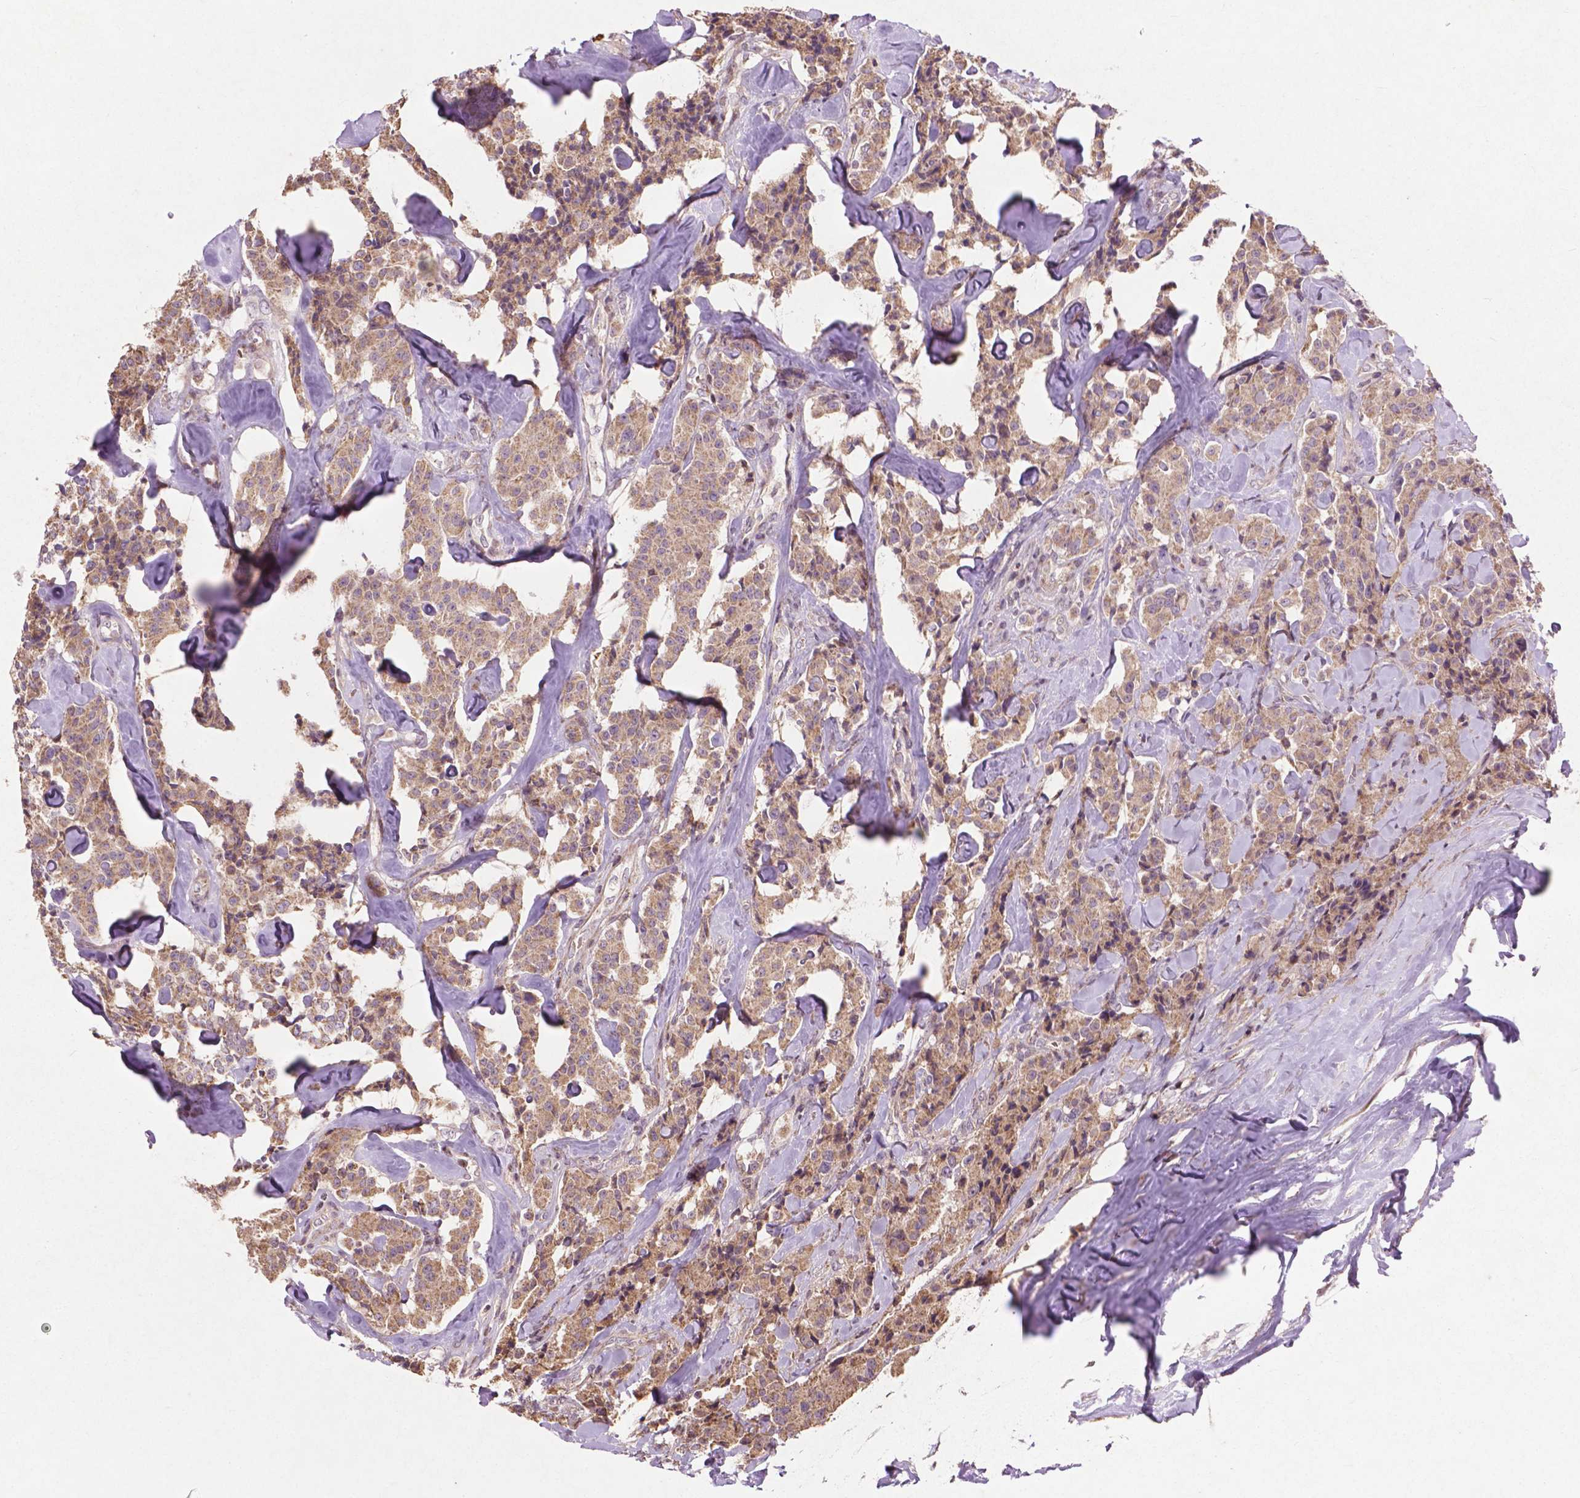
{"staining": {"intensity": "weak", "quantity": ">75%", "location": "cytoplasmic/membranous"}, "tissue": "carcinoid", "cell_type": "Tumor cells", "image_type": "cancer", "snomed": [{"axis": "morphology", "description": "Carcinoid, malignant, NOS"}, {"axis": "topography", "description": "Pancreas"}], "caption": "Brown immunohistochemical staining in carcinoid demonstrates weak cytoplasmic/membranous staining in about >75% of tumor cells.", "gene": "B3GALNT2", "patient": {"sex": "male", "age": 41}}